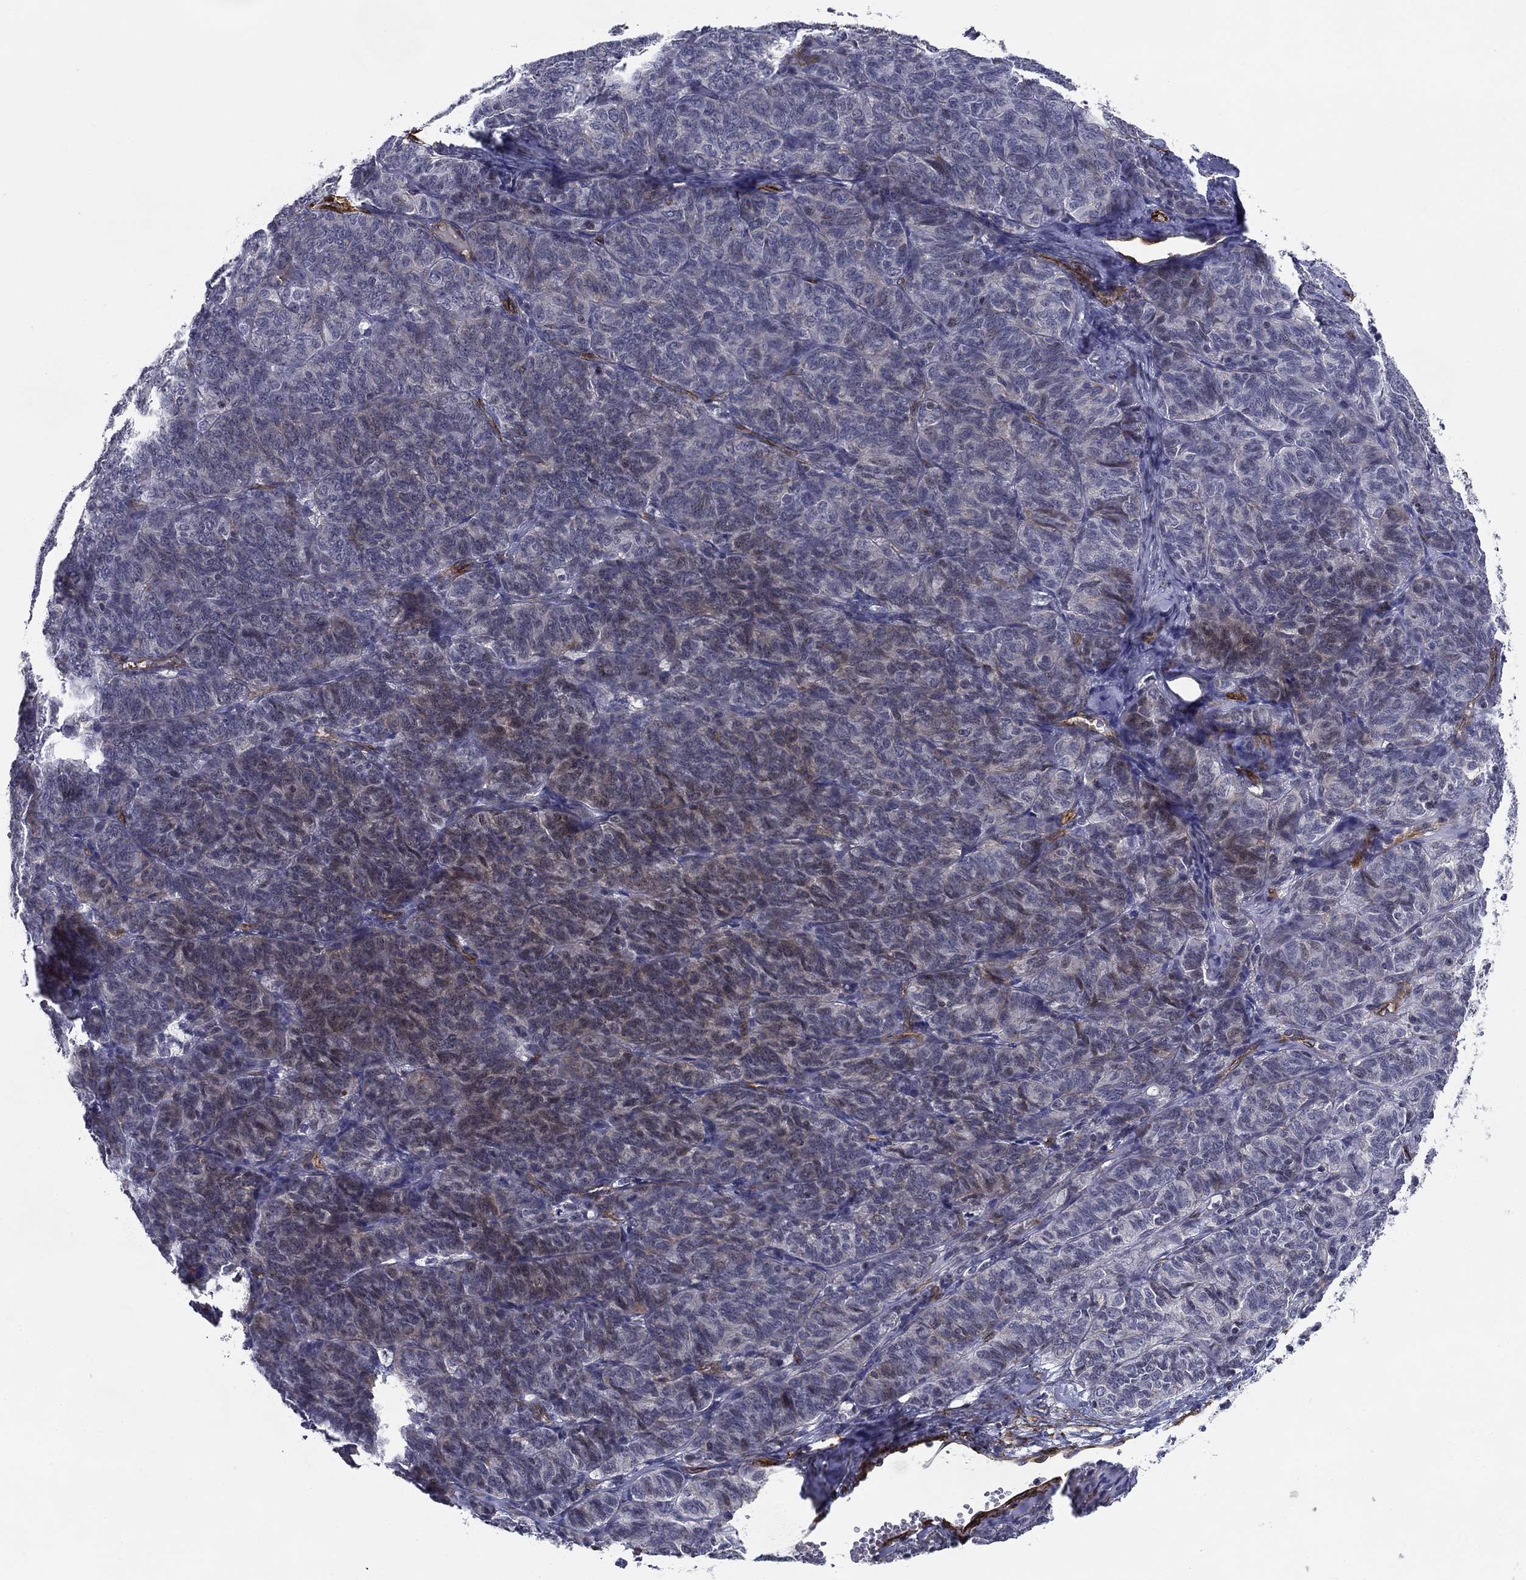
{"staining": {"intensity": "negative", "quantity": "none", "location": "none"}, "tissue": "ovarian cancer", "cell_type": "Tumor cells", "image_type": "cancer", "snomed": [{"axis": "morphology", "description": "Carcinoma, endometroid"}, {"axis": "topography", "description": "Ovary"}], "caption": "Human ovarian cancer (endometroid carcinoma) stained for a protein using IHC exhibits no staining in tumor cells.", "gene": "SYNC", "patient": {"sex": "female", "age": 80}}